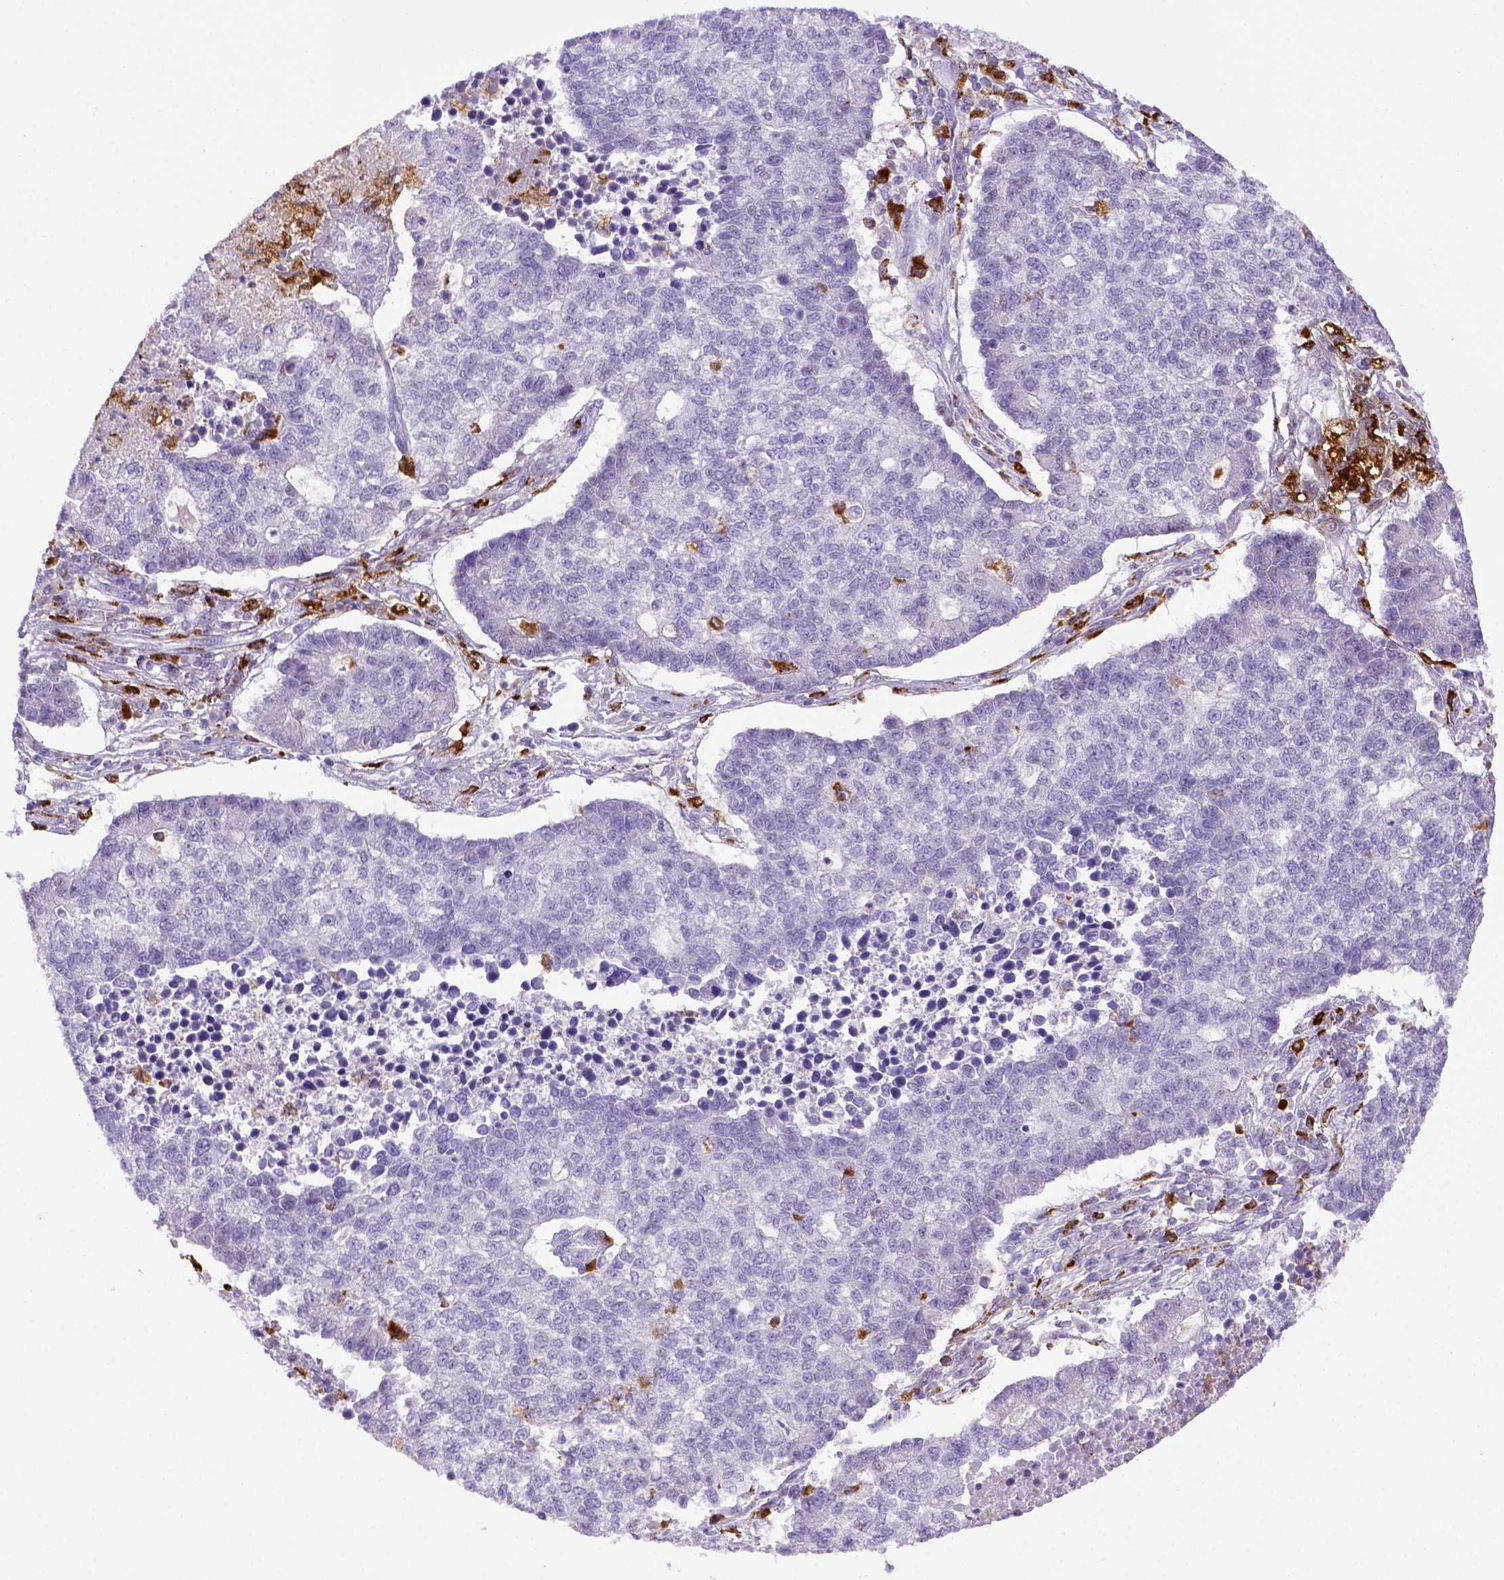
{"staining": {"intensity": "negative", "quantity": "none", "location": "none"}, "tissue": "lung cancer", "cell_type": "Tumor cells", "image_type": "cancer", "snomed": [{"axis": "morphology", "description": "Adenocarcinoma, NOS"}, {"axis": "topography", "description": "Lung"}], "caption": "This is a photomicrograph of immunohistochemistry staining of lung cancer (adenocarcinoma), which shows no positivity in tumor cells. (DAB (3,3'-diaminobenzidine) immunohistochemistry visualized using brightfield microscopy, high magnification).", "gene": "CD68", "patient": {"sex": "male", "age": 57}}